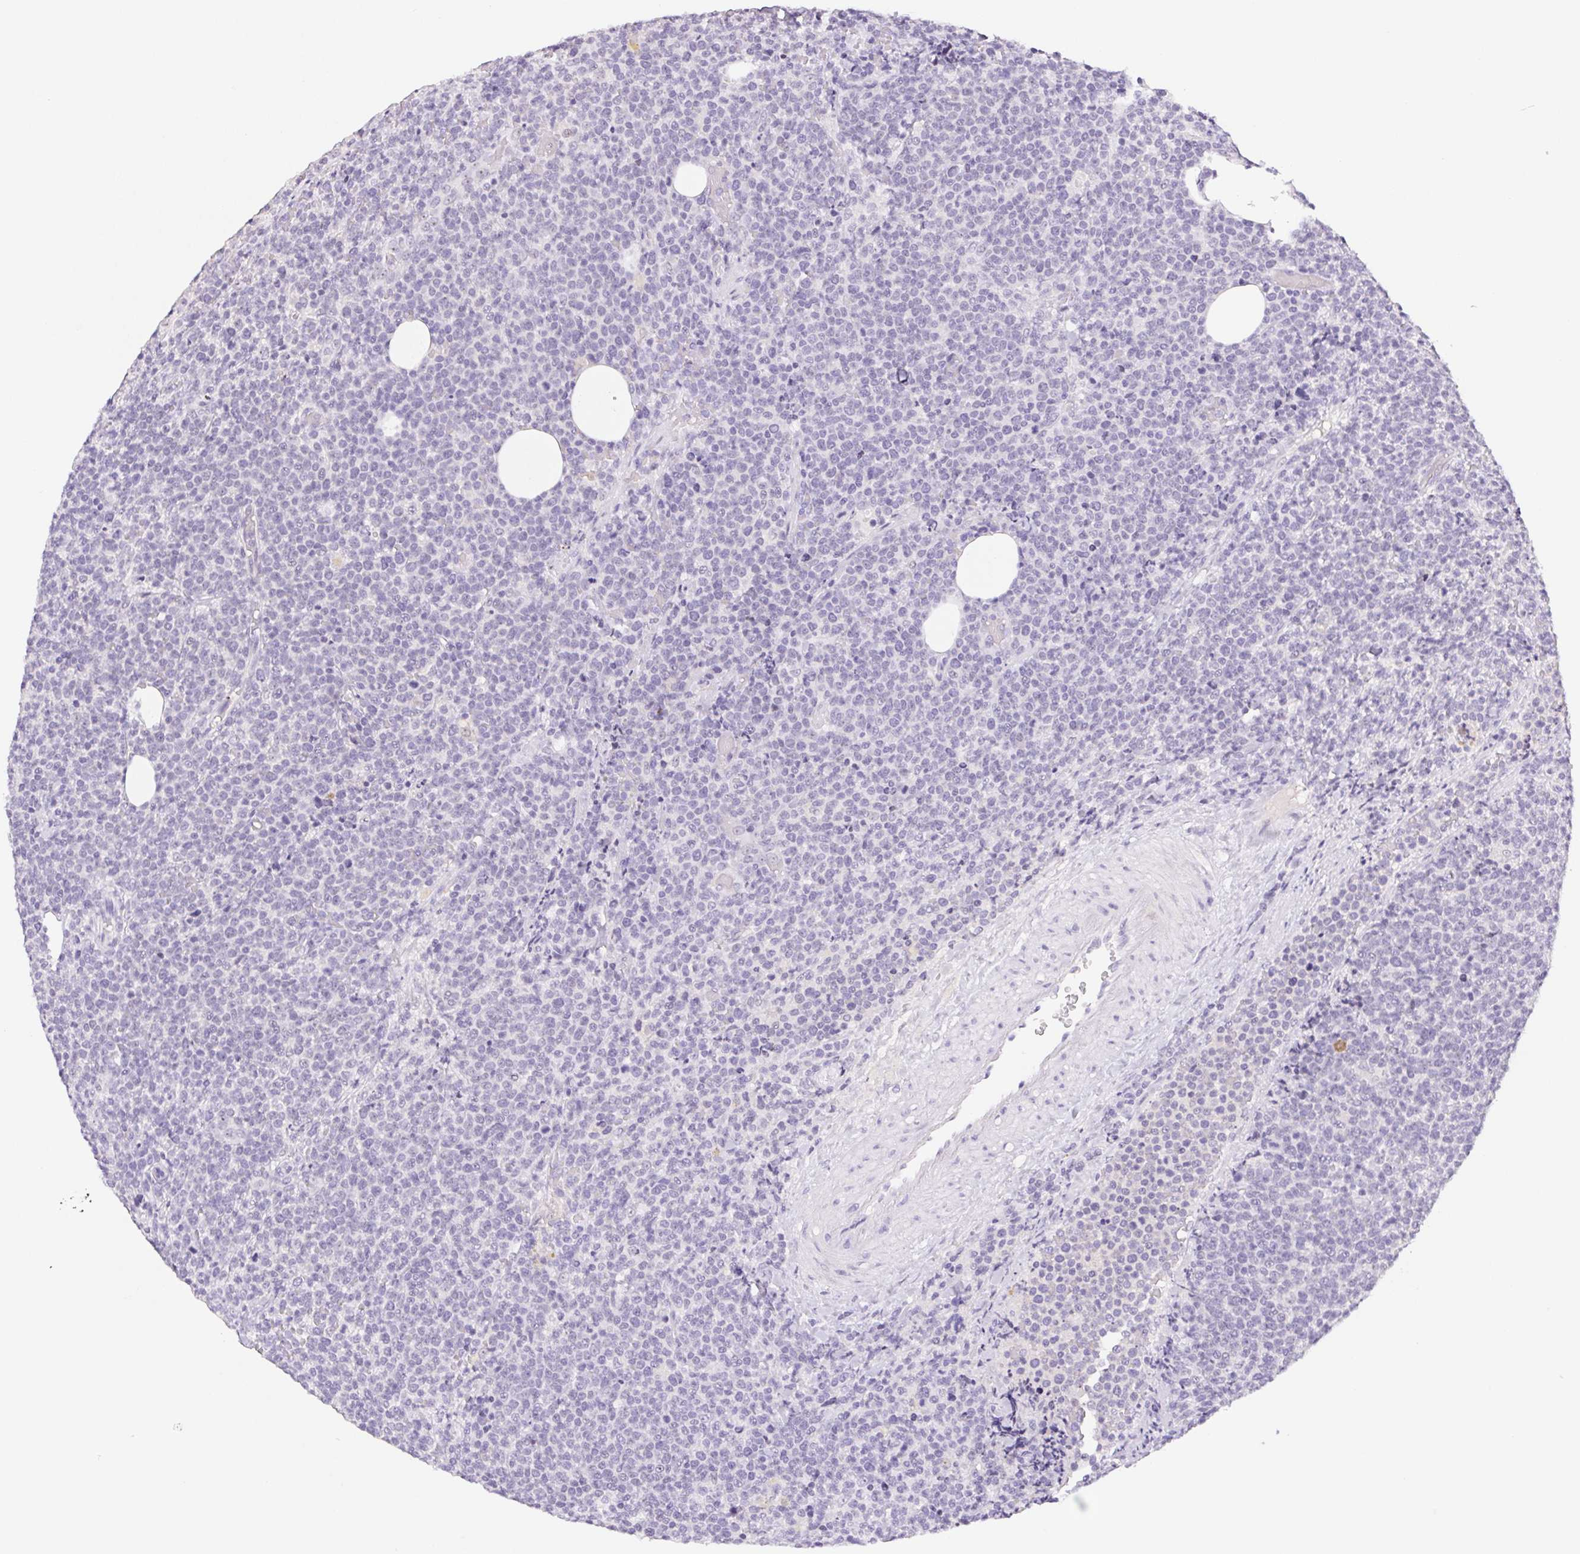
{"staining": {"intensity": "negative", "quantity": "none", "location": "none"}, "tissue": "lymphoma", "cell_type": "Tumor cells", "image_type": "cancer", "snomed": [{"axis": "morphology", "description": "Malignant lymphoma, non-Hodgkin's type, High grade"}, {"axis": "topography", "description": "Lymph node"}], "caption": "Immunohistochemistry (IHC) image of lymphoma stained for a protein (brown), which shows no positivity in tumor cells.", "gene": "ST8SIA3", "patient": {"sex": "male", "age": 61}}